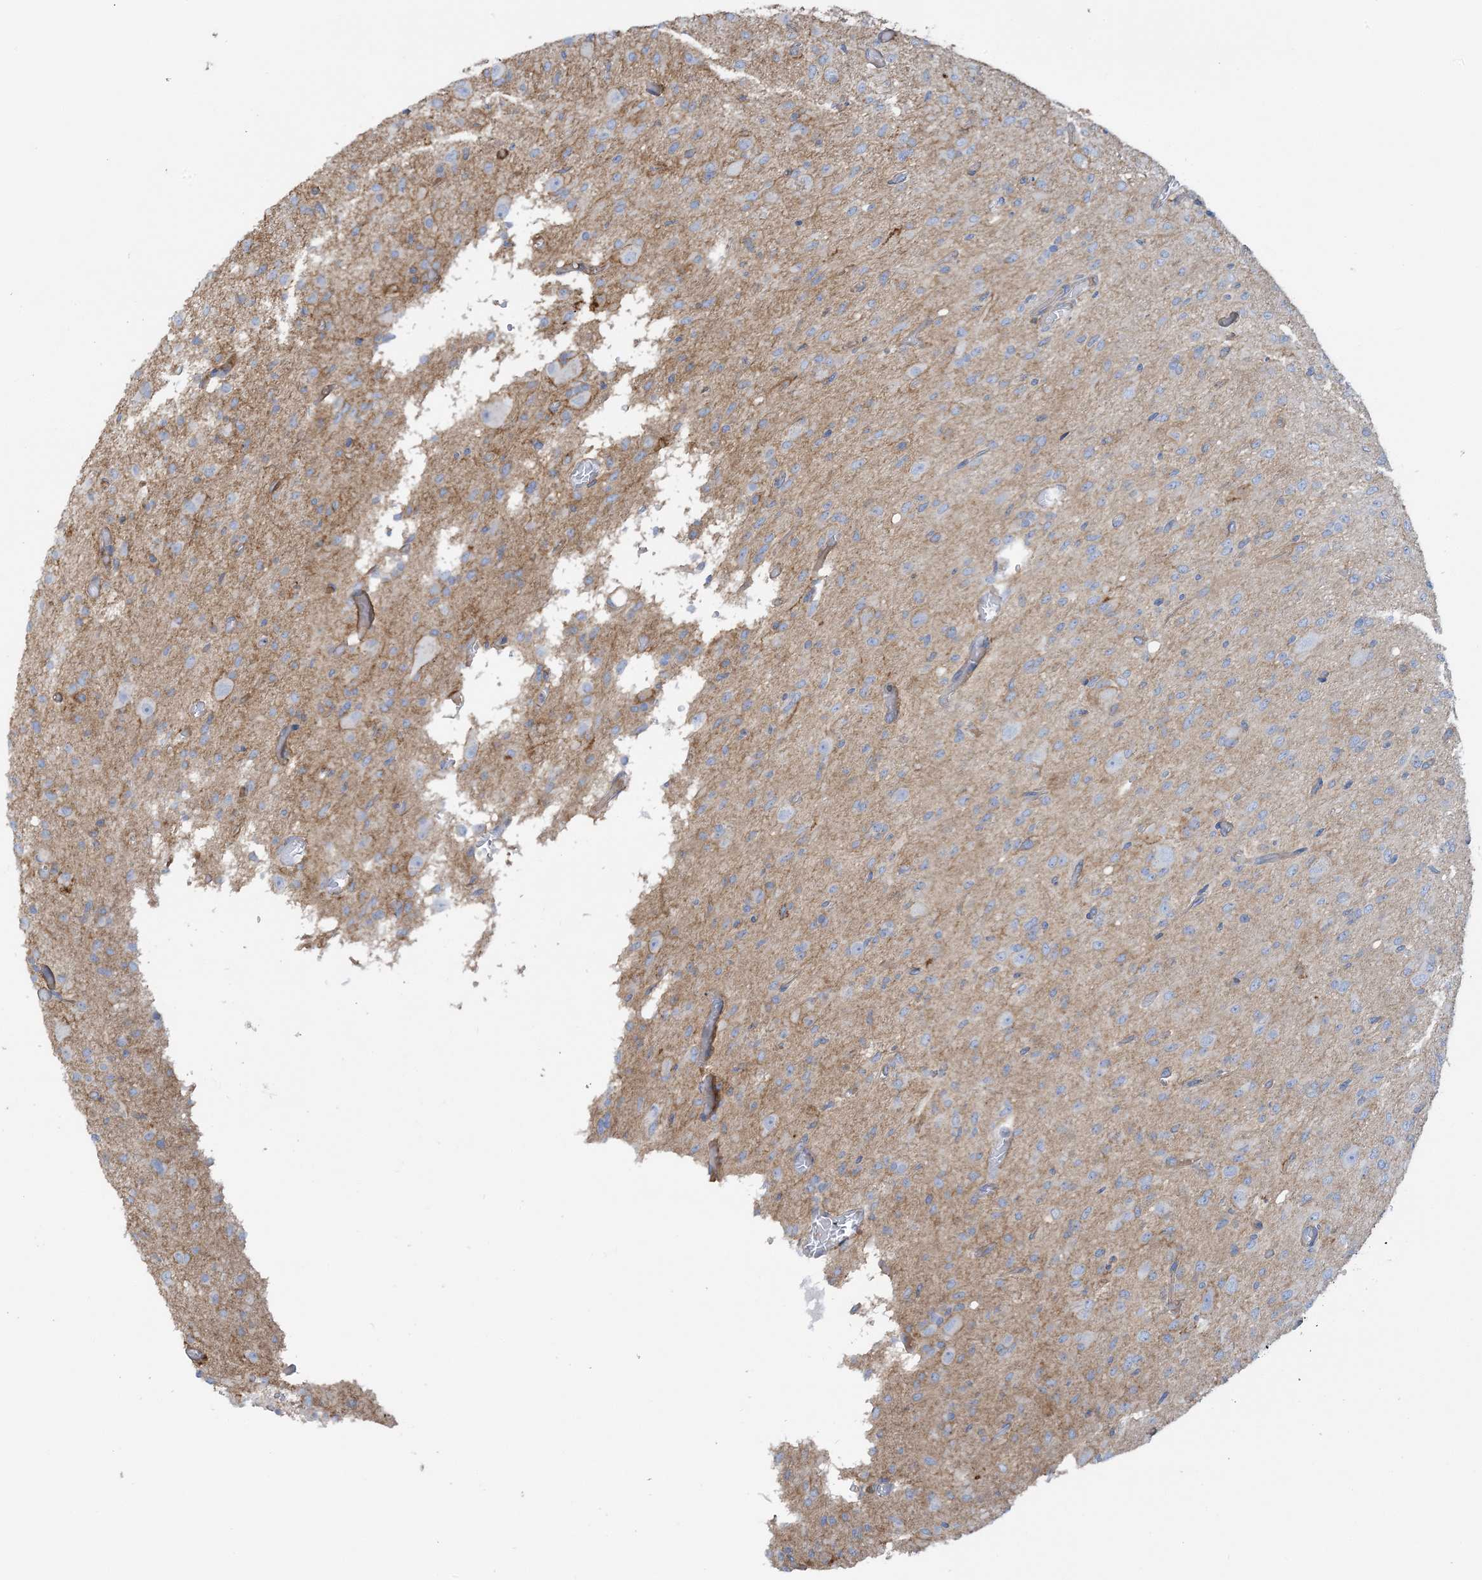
{"staining": {"intensity": "negative", "quantity": "none", "location": "none"}, "tissue": "glioma", "cell_type": "Tumor cells", "image_type": "cancer", "snomed": [{"axis": "morphology", "description": "Glioma, malignant, High grade"}, {"axis": "topography", "description": "Brain"}], "caption": "The photomicrograph reveals no staining of tumor cells in glioma.", "gene": "CALHM5", "patient": {"sex": "female", "age": 59}}